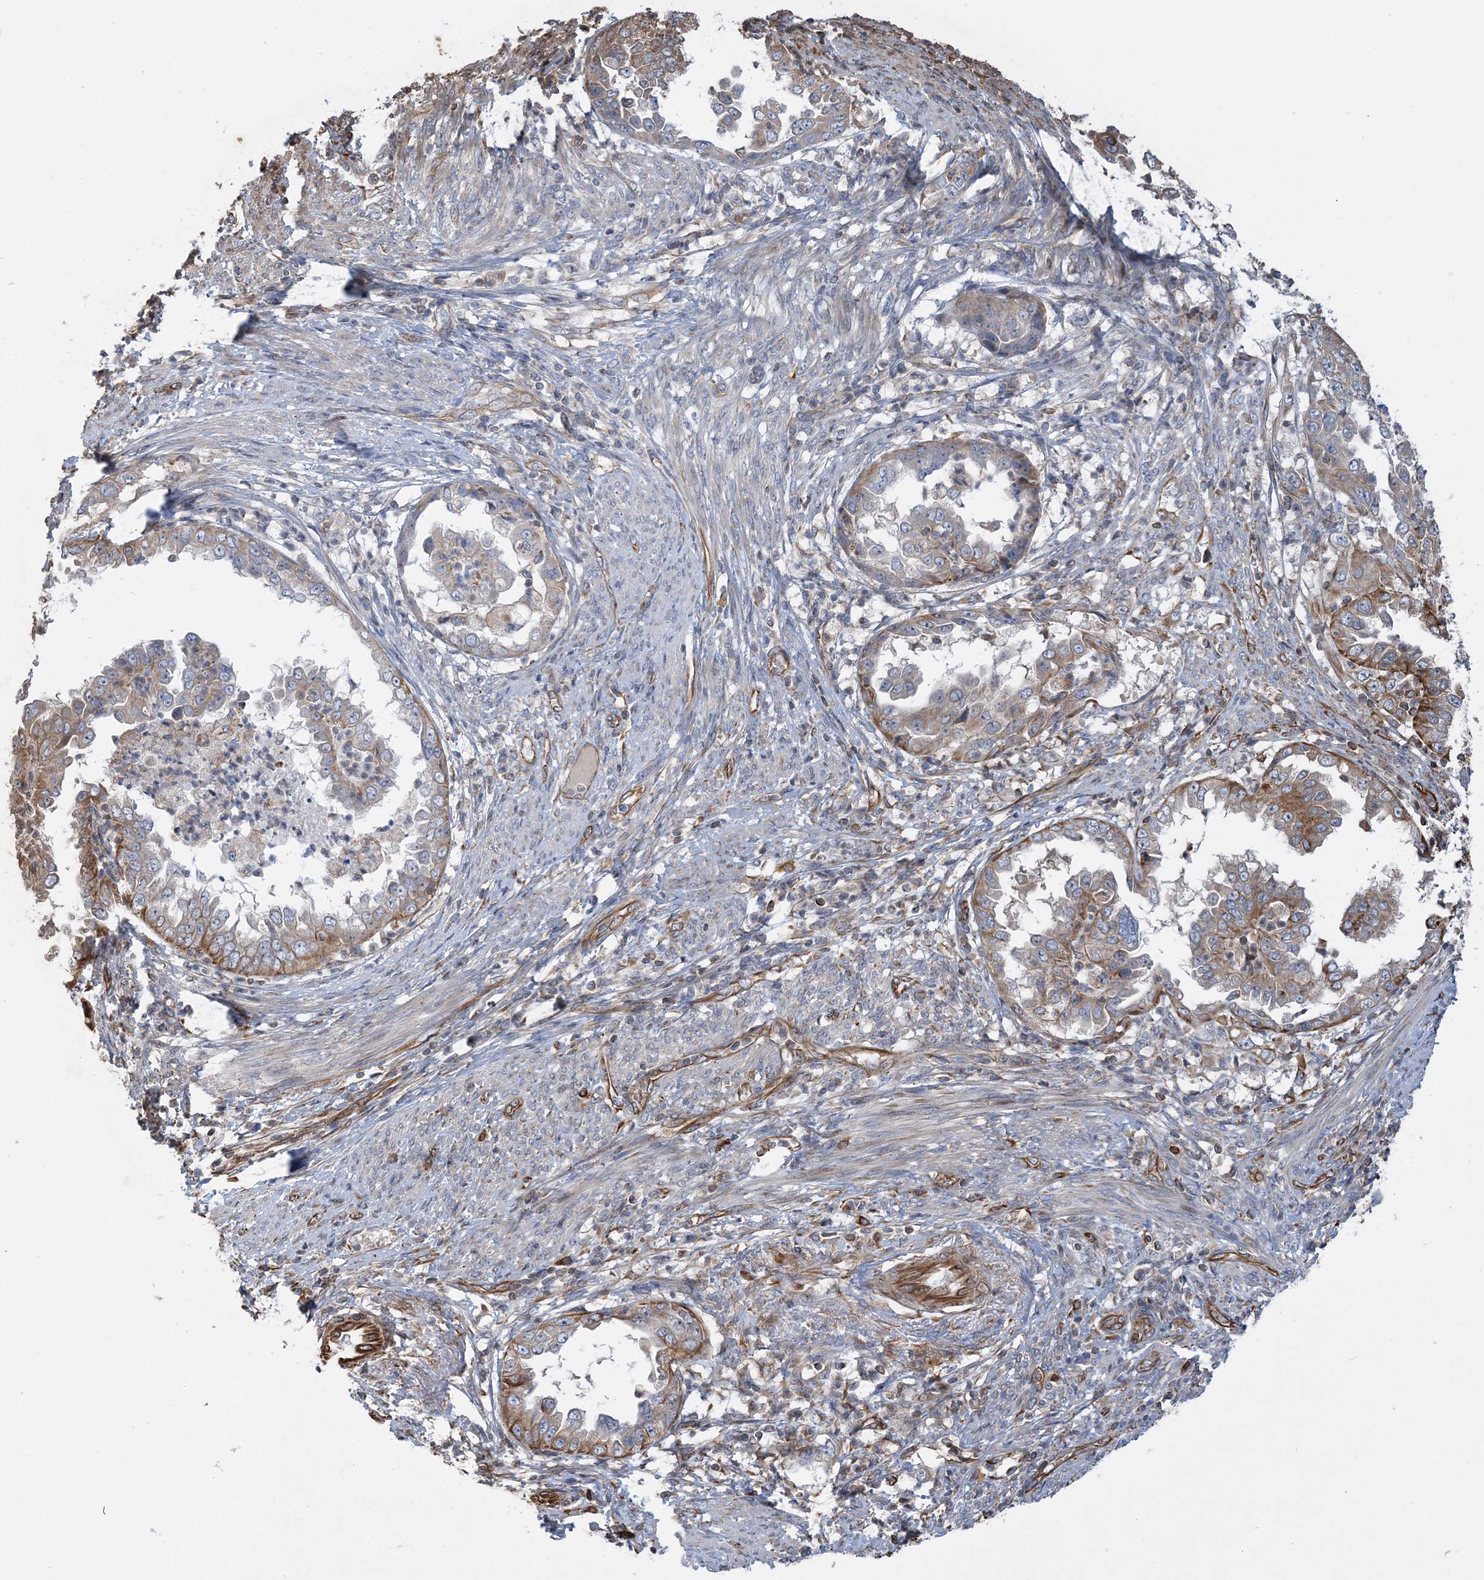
{"staining": {"intensity": "moderate", "quantity": "25%-75%", "location": "cytoplasmic/membranous"}, "tissue": "endometrial cancer", "cell_type": "Tumor cells", "image_type": "cancer", "snomed": [{"axis": "morphology", "description": "Adenocarcinoma, NOS"}, {"axis": "topography", "description": "Endometrium"}], "caption": "DAB immunohistochemical staining of human adenocarcinoma (endometrial) reveals moderate cytoplasmic/membranous protein expression in about 25%-75% of tumor cells. (DAB IHC, brown staining for protein, blue staining for nuclei).", "gene": "FAM114A2", "patient": {"sex": "female", "age": 85}}